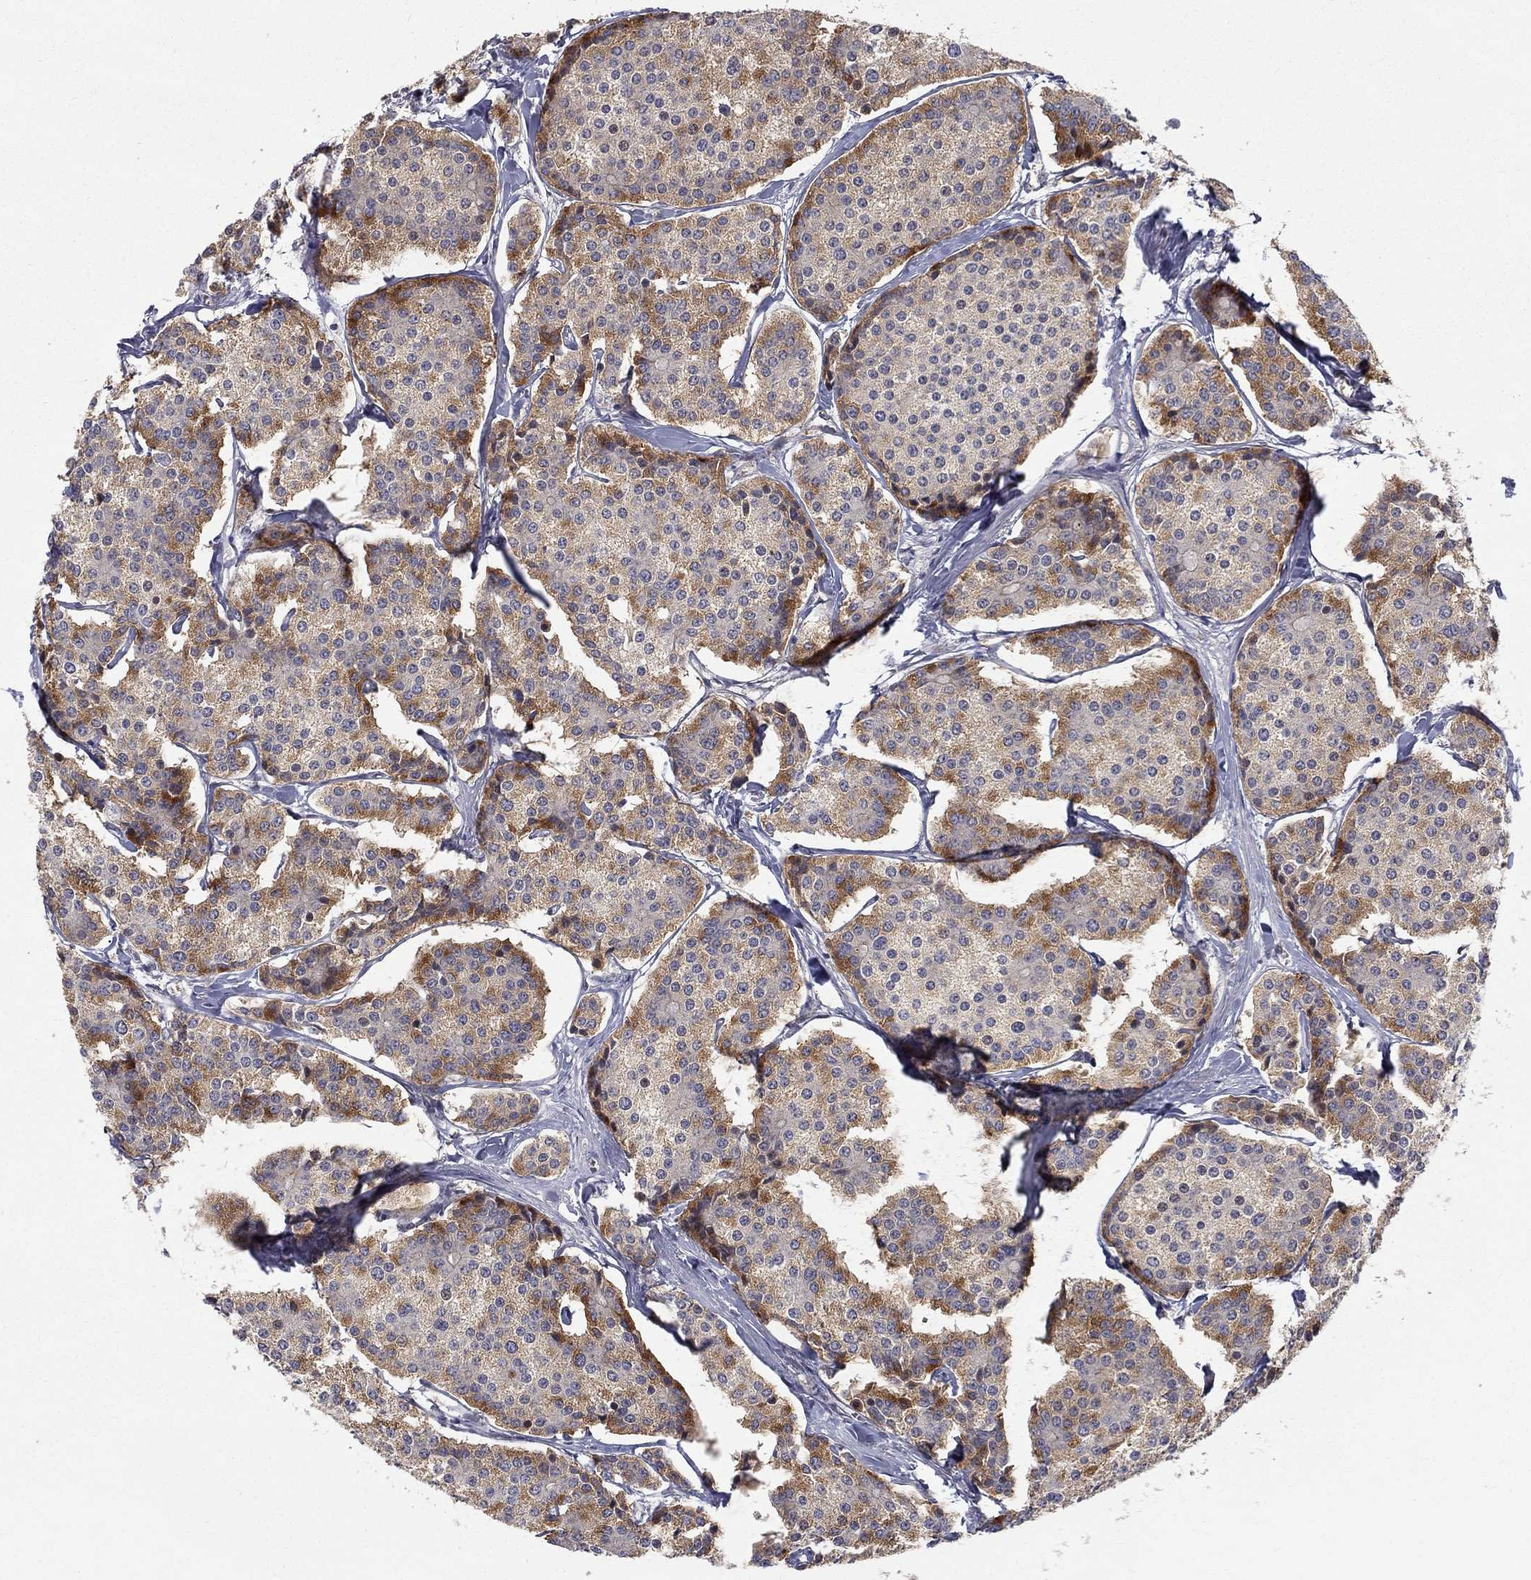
{"staining": {"intensity": "moderate", "quantity": "25%-75%", "location": "cytoplasmic/membranous"}, "tissue": "carcinoid", "cell_type": "Tumor cells", "image_type": "cancer", "snomed": [{"axis": "morphology", "description": "Carcinoid, malignant, NOS"}, {"axis": "topography", "description": "Small intestine"}], "caption": "Carcinoid stained for a protein (brown) demonstrates moderate cytoplasmic/membranous positive positivity in approximately 25%-75% of tumor cells.", "gene": "WDR19", "patient": {"sex": "female", "age": 65}}